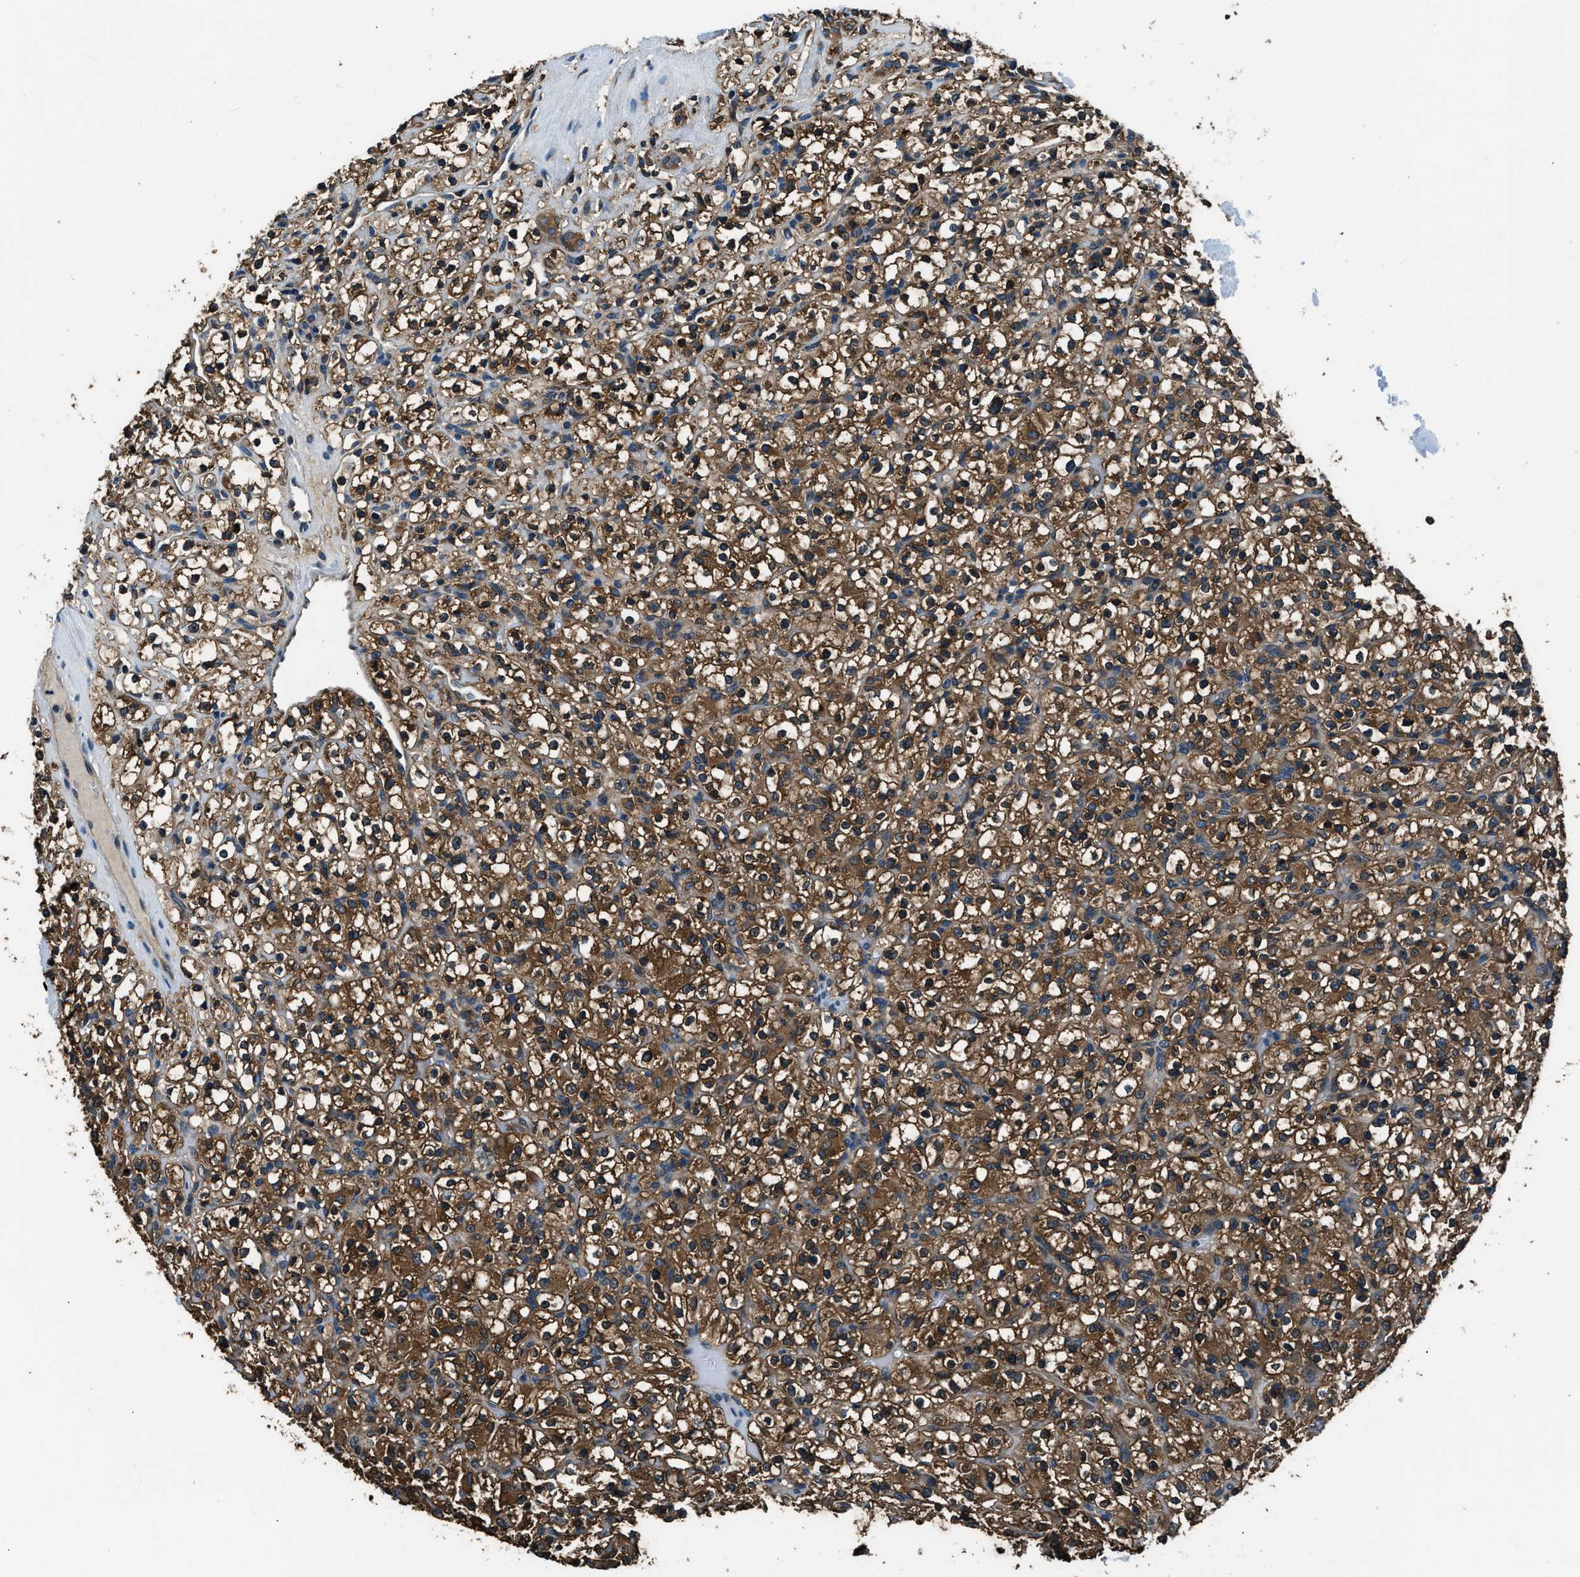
{"staining": {"intensity": "strong", "quantity": ">75%", "location": "cytoplasmic/membranous"}, "tissue": "renal cancer", "cell_type": "Tumor cells", "image_type": "cancer", "snomed": [{"axis": "morphology", "description": "Normal tissue, NOS"}, {"axis": "morphology", "description": "Adenocarcinoma, NOS"}, {"axis": "topography", "description": "Kidney"}], "caption": "Immunohistochemical staining of renal cancer exhibits strong cytoplasmic/membranous protein expression in approximately >75% of tumor cells.", "gene": "ARFGAP2", "patient": {"sex": "female", "age": 72}}